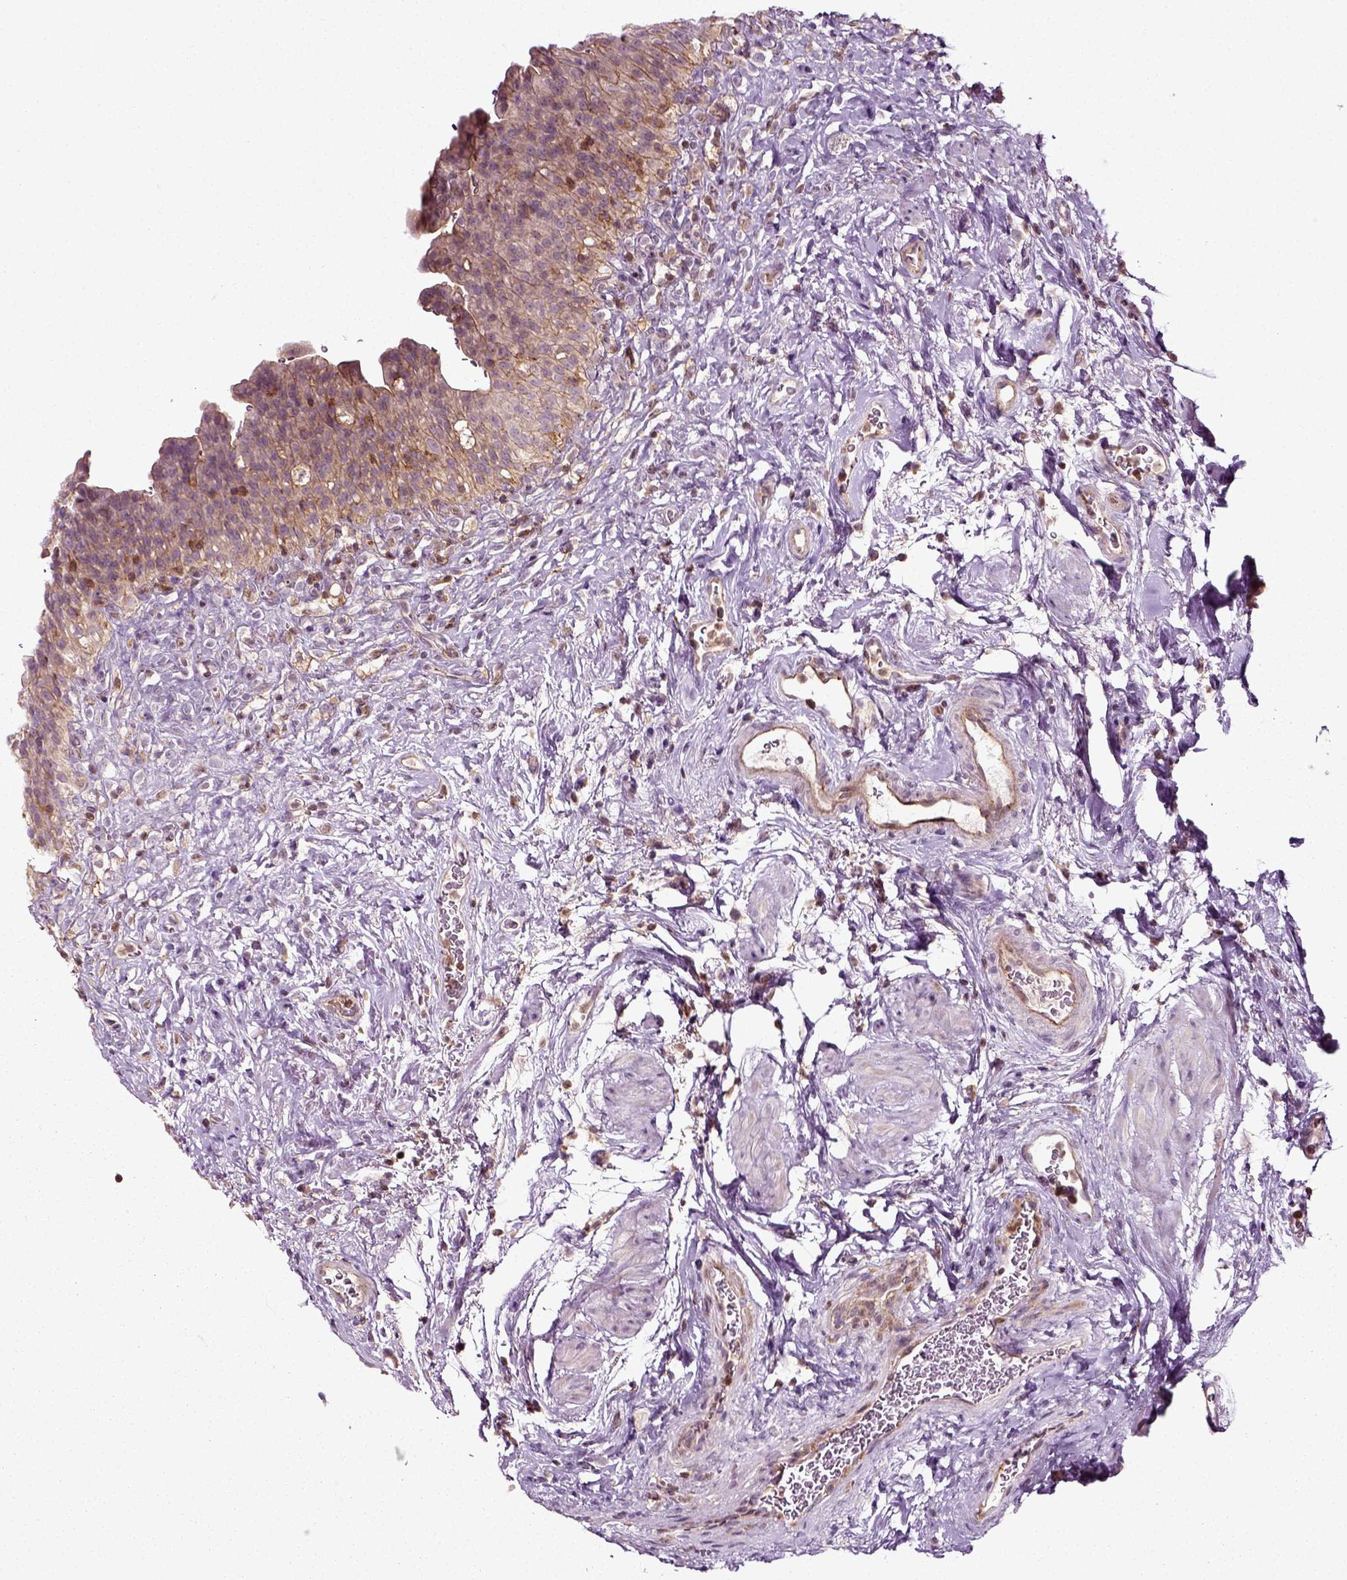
{"staining": {"intensity": "moderate", "quantity": "<25%", "location": "cytoplasmic/membranous"}, "tissue": "urinary bladder", "cell_type": "Urothelial cells", "image_type": "normal", "snomed": [{"axis": "morphology", "description": "Normal tissue, NOS"}, {"axis": "topography", "description": "Urinary bladder"}], "caption": "Unremarkable urinary bladder shows moderate cytoplasmic/membranous staining in approximately <25% of urothelial cells, visualized by immunohistochemistry. The staining was performed using DAB to visualize the protein expression in brown, while the nuclei were stained in blue with hematoxylin (Magnification: 20x).", "gene": "RHOF", "patient": {"sex": "male", "age": 76}}